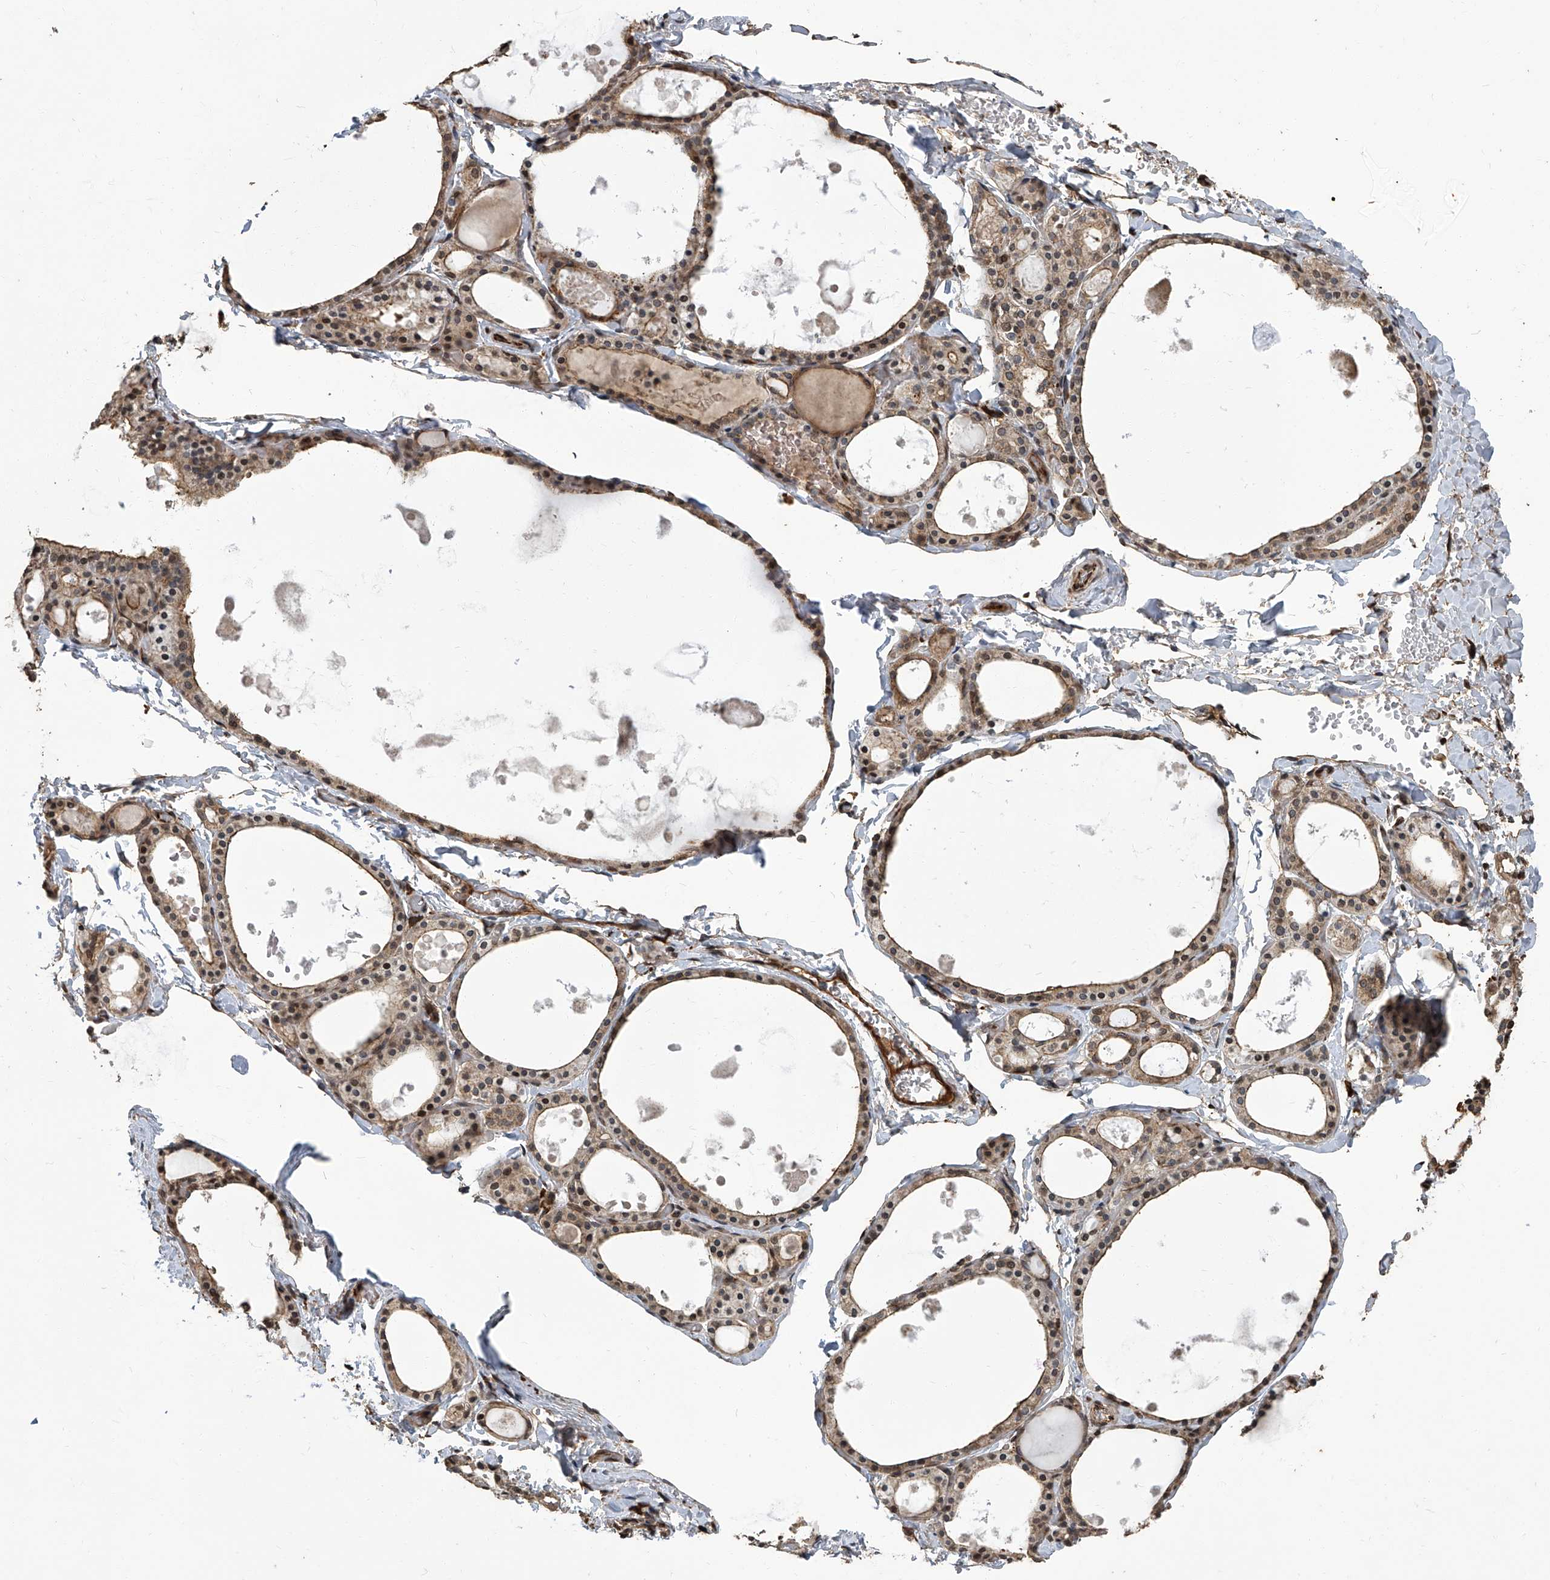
{"staining": {"intensity": "moderate", "quantity": ">75%", "location": "cytoplasmic/membranous"}, "tissue": "thyroid gland", "cell_type": "Glandular cells", "image_type": "normal", "snomed": [{"axis": "morphology", "description": "Normal tissue, NOS"}, {"axis": "topography", "description": "Thyroid gland"}], "caption": "Thyroid gland stained with DAB (3,3'-diaminobenzidine) immunohistochemistry displays medium levels of moderate cytoplasmic/membranous expression in about >75% of glandular cells.", "gene": "GPR132", "patient": {"sex": "male", "age": 56}}